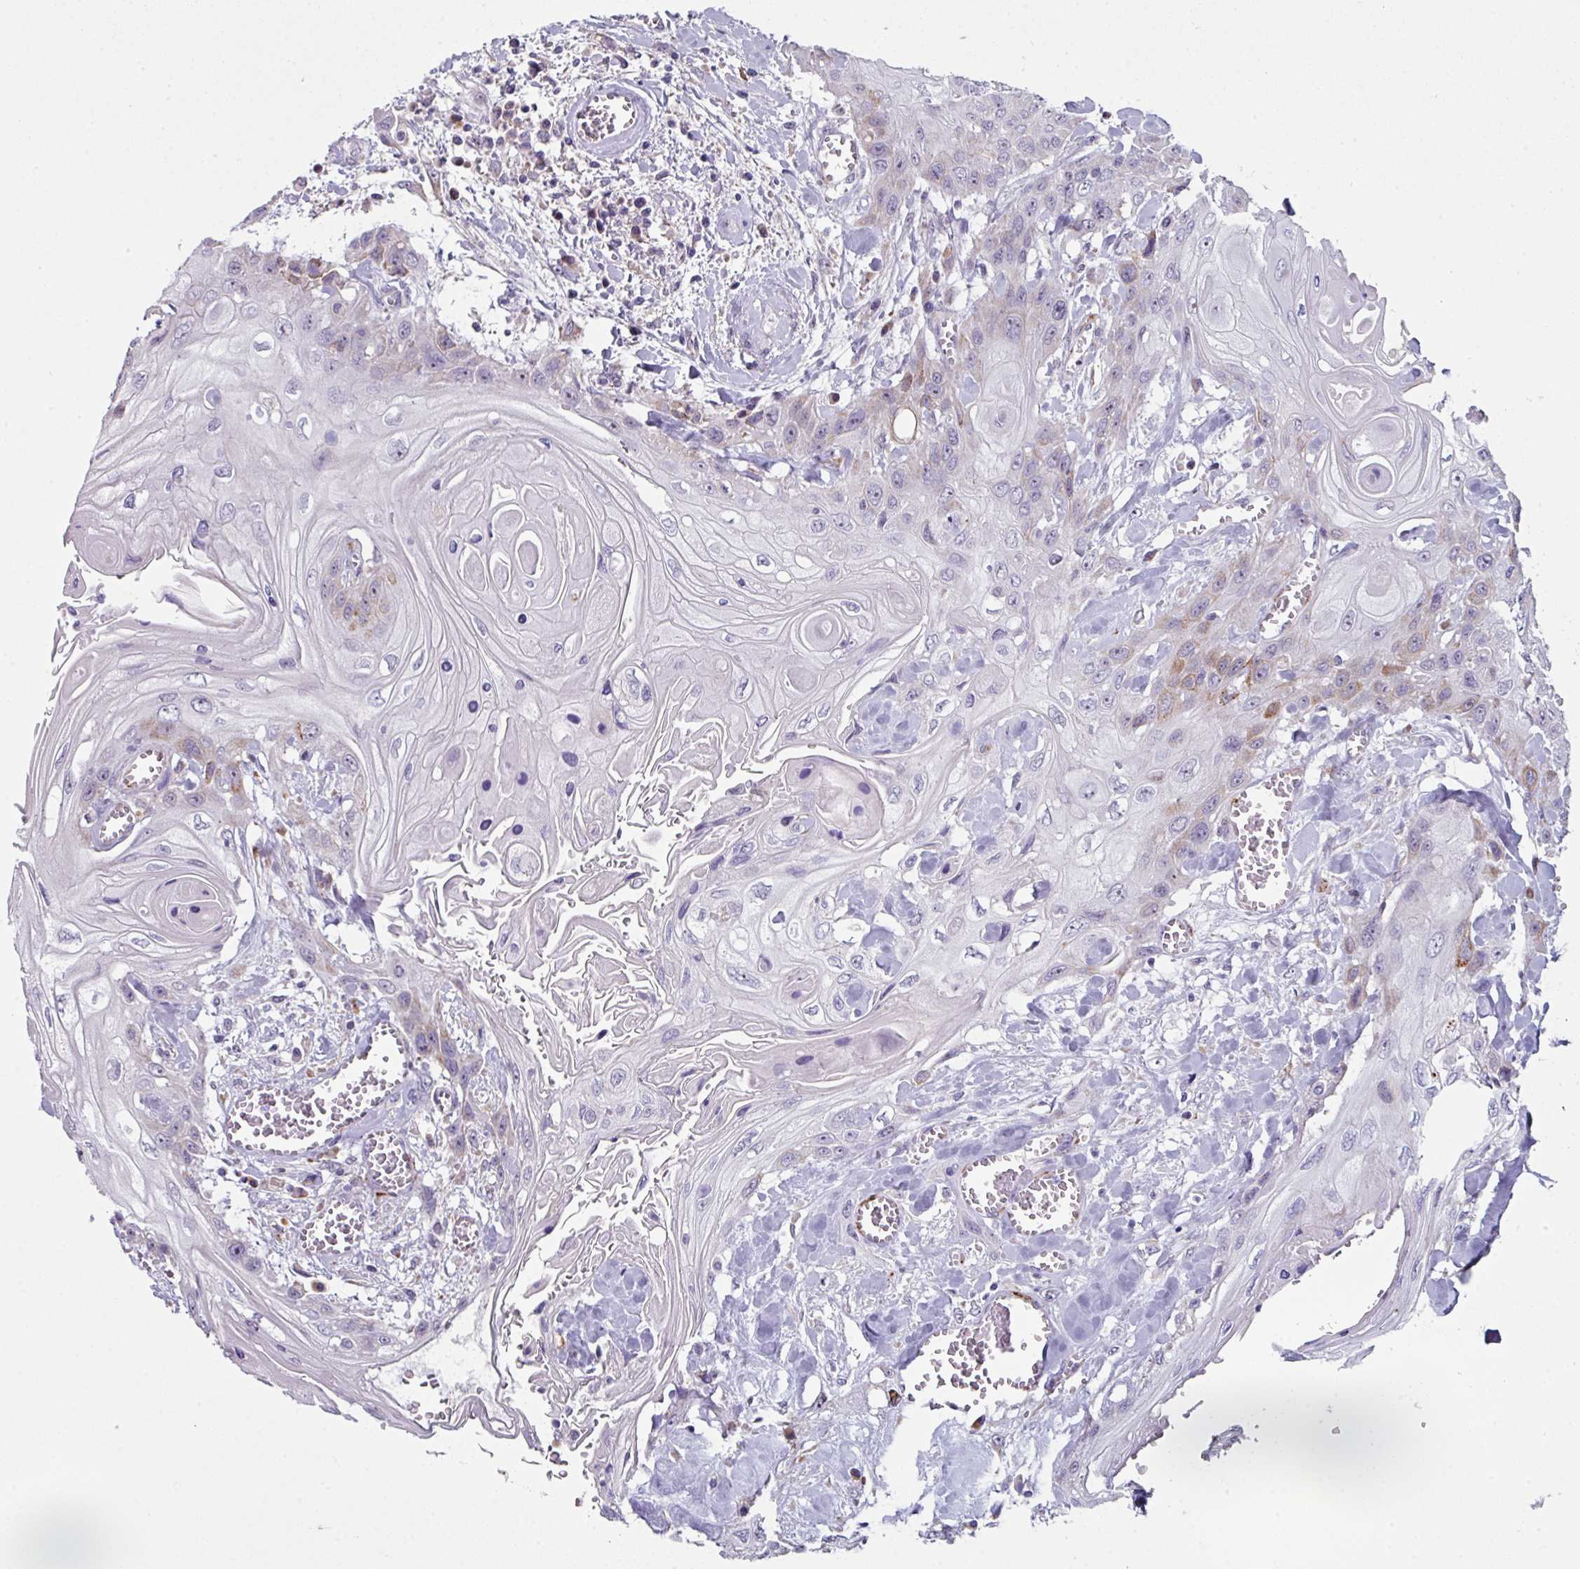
{"staining": {"intensity": "weak", "quantity": "<25%", "location": "cytoplasmic/membranous"}, "tissue": "head and neck cancer", "cell_type": "Tumor cells", "image_type": "cancer", "snomed": [{"axis": "morphology", "description": "Squamous cell carcinoma, NOS"}, {"axis": "topography", "description": "Head-Neck"}], "caption": "Tumor cells show no significant protein positivity in squamous cell carcinoma (head and neck).", "gene": "BMS1", "patient": {"sex": "female", "age": 43}}